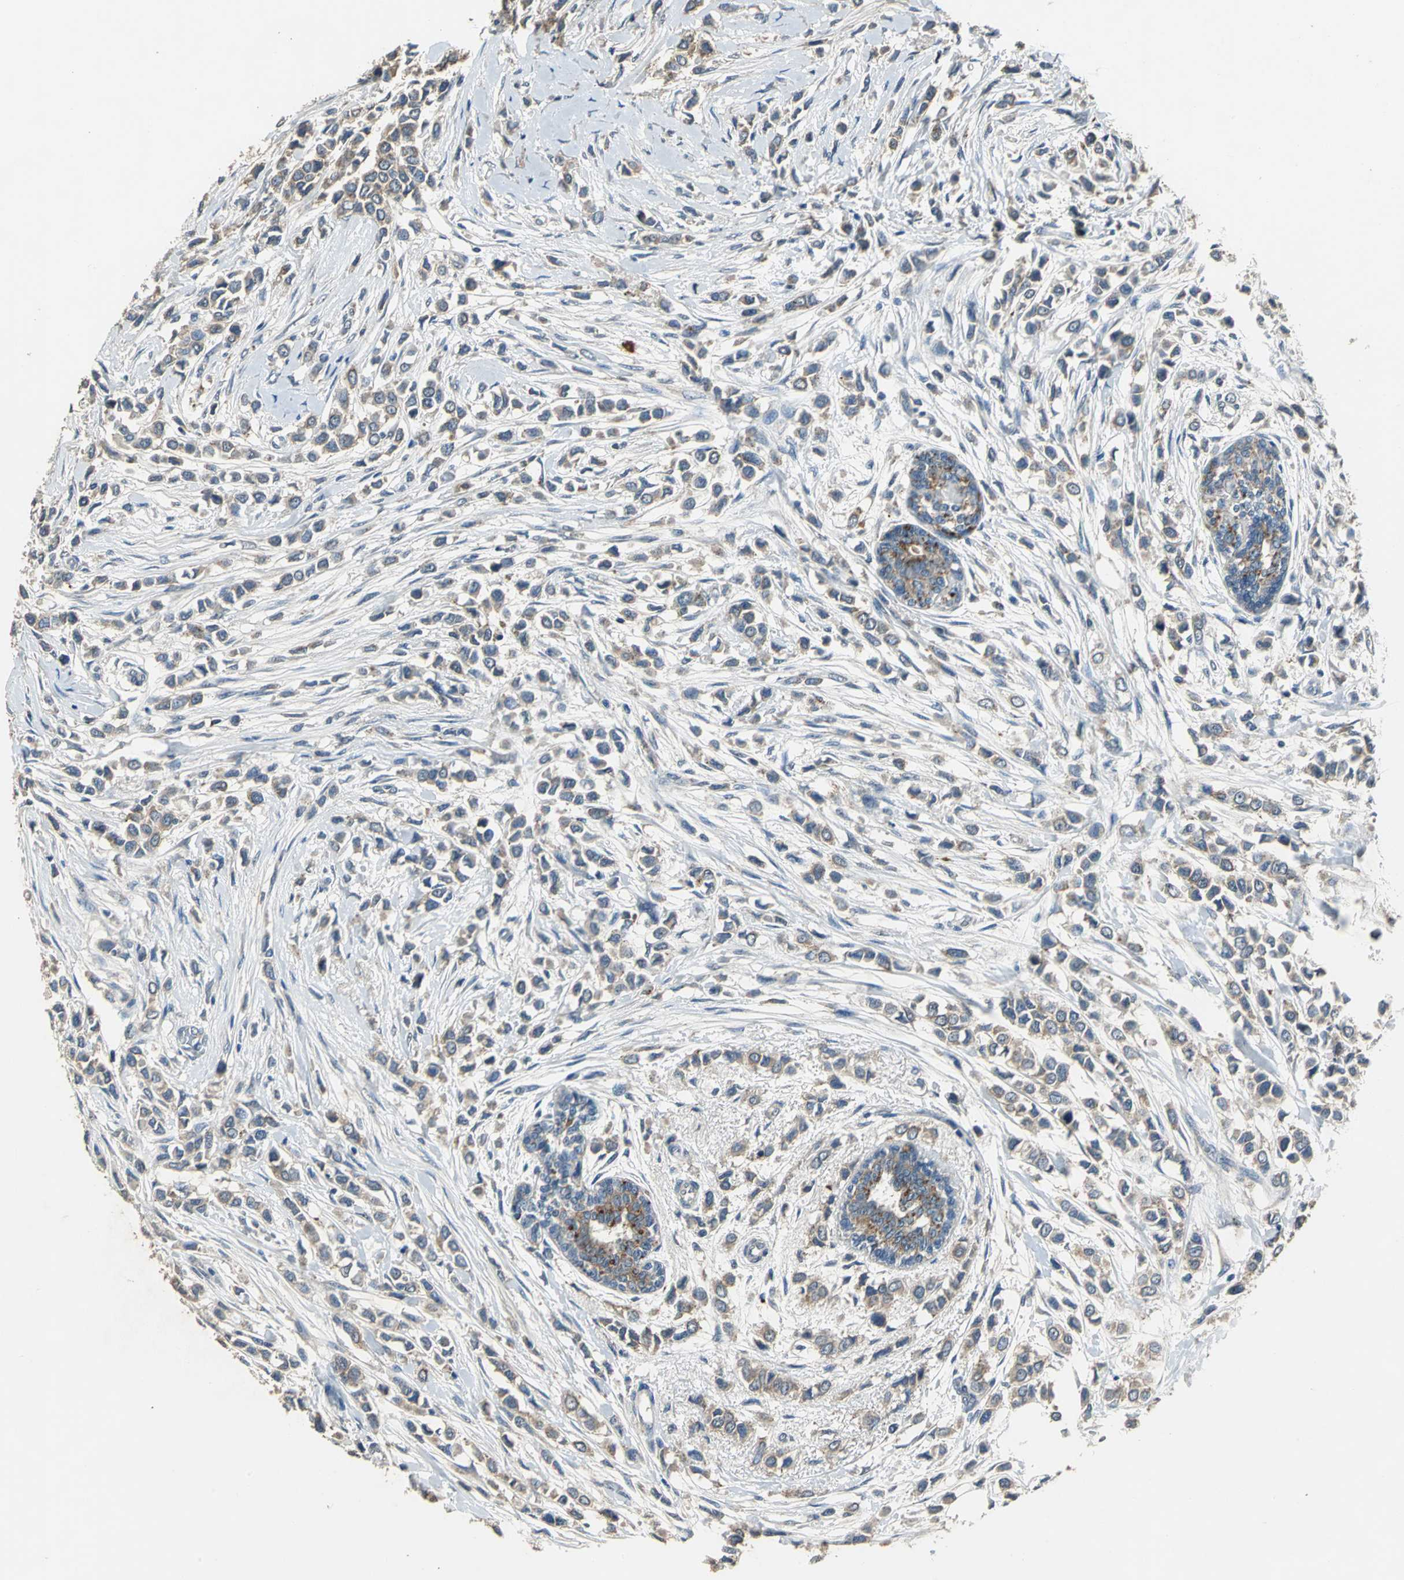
{"staining": {"intensity": "weak", "quantity": ">75%", "location": "cytoplasmic/membranous"}, "tissue": "breast cancer", "cell_type": "Tumor cells", "image_type": "cancer", "snomed": [{"axis": "morphology", "description": "Lobular carcinoma"}, {"axis": "topography", "description": "Breast"}], "caption": "Immunohistochemical staining of human lobular carcinoma (breast) shows weak cytoplasmic/membranous protein positivity in about >75% of tumor cells. The staining was performed using DAB (3,3'-diaminobenzidine) to visualize the protein expression in brown, while the nuclei were stained in blue with hematoxylin (Magnification: 20x).", "gene": "OCLN", "patient": {"sex": "female", "age": 51}}